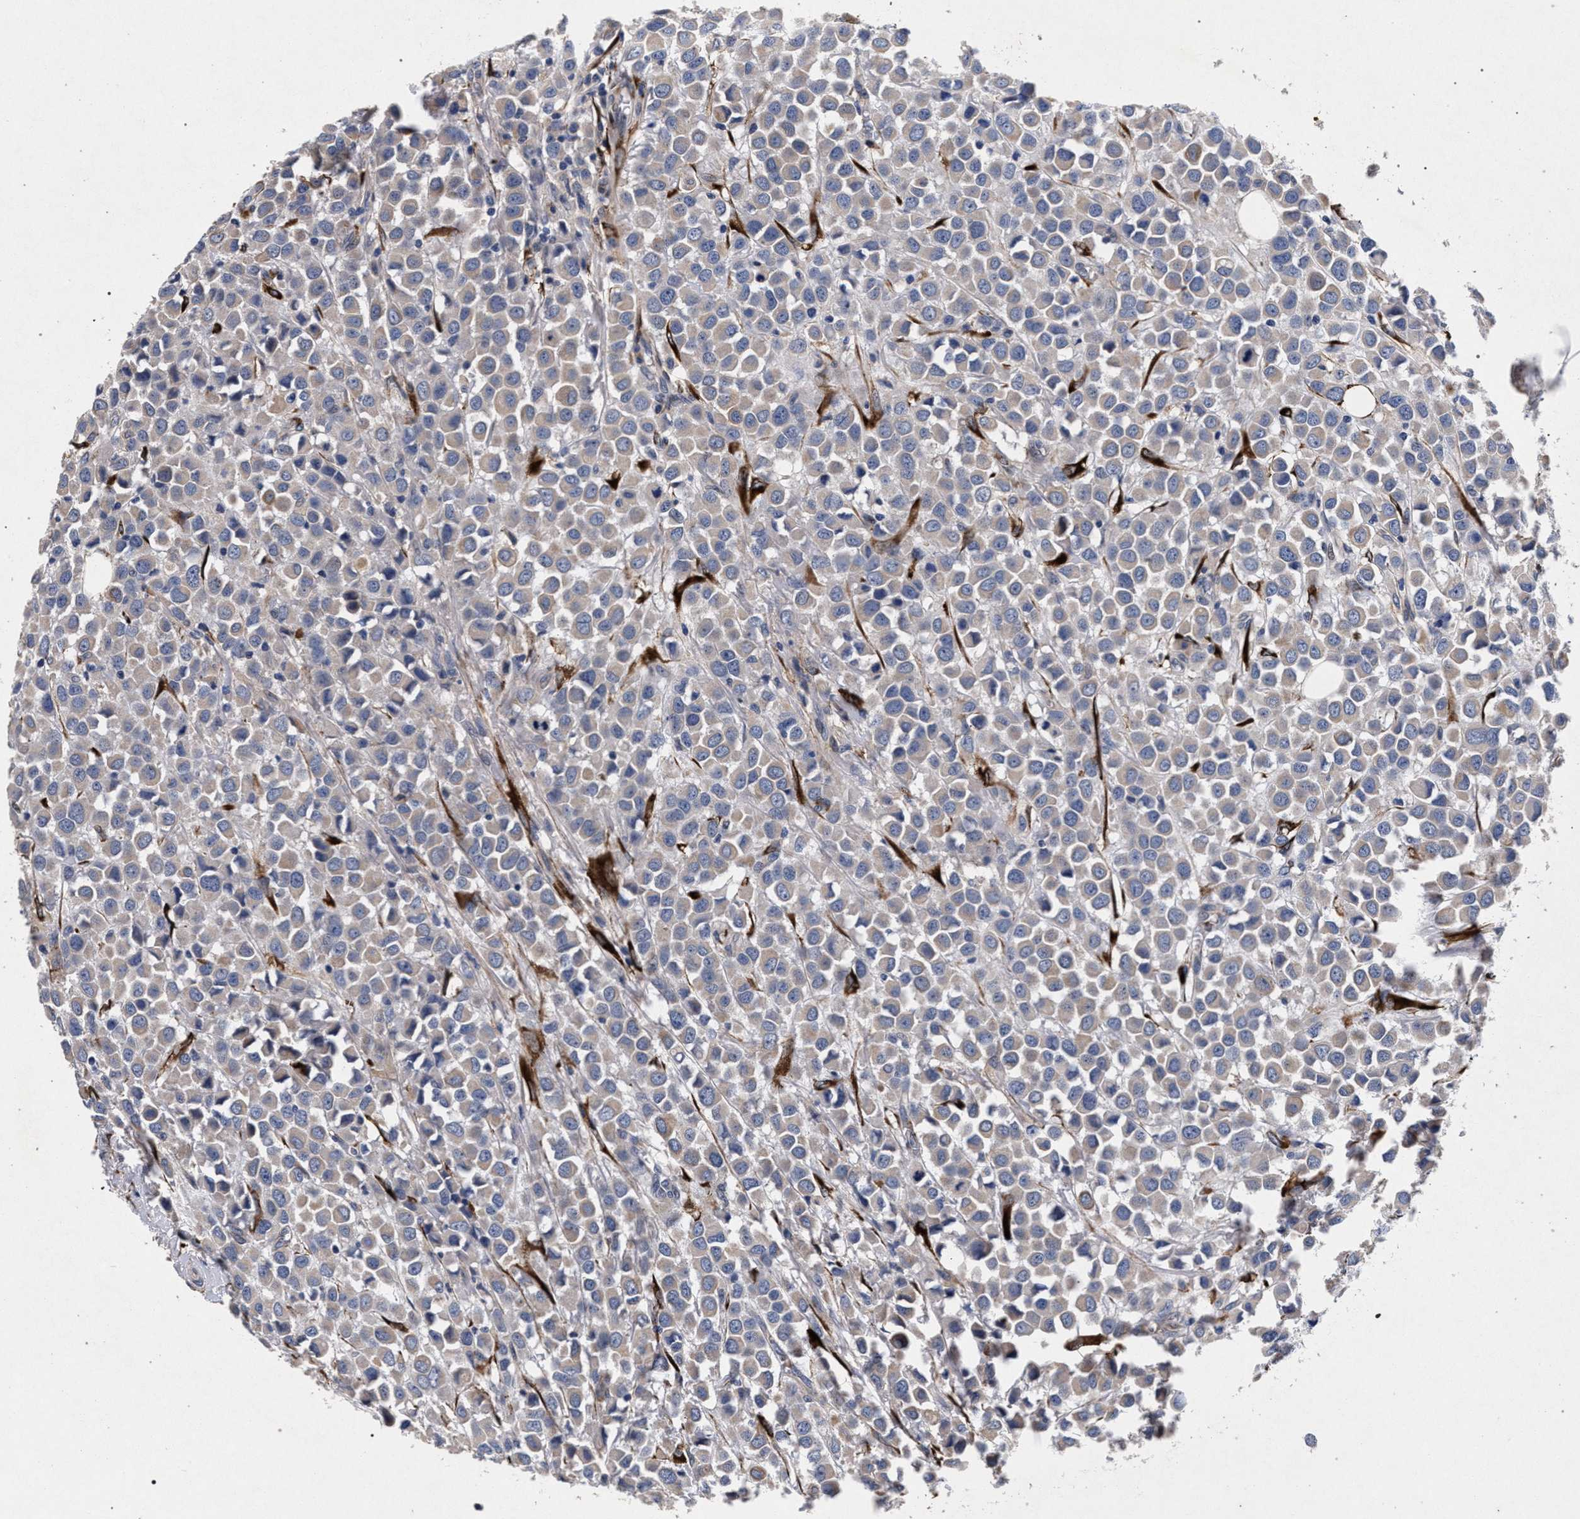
{"staining": {"intensity": "negative", "quantity": "none", "location": "none"}, "tissue": "breast cancer", "cell_type": "Tumor cells", "image_type": "cancer", "snomed": [{"axis": "morphology", "description": "Duct carcinoma"}, {"axis": "topography", "description": "Breast"}], "caption": "Immunohistochemistry (IHC) of breast cancer (intraductal carcinoma) shows no positivity in tumor cells. (DAB immunohistochemistry with hematoxylin counter stain).", "gene": "NEK7", "patient": {"sex": "female", "age": 61}}